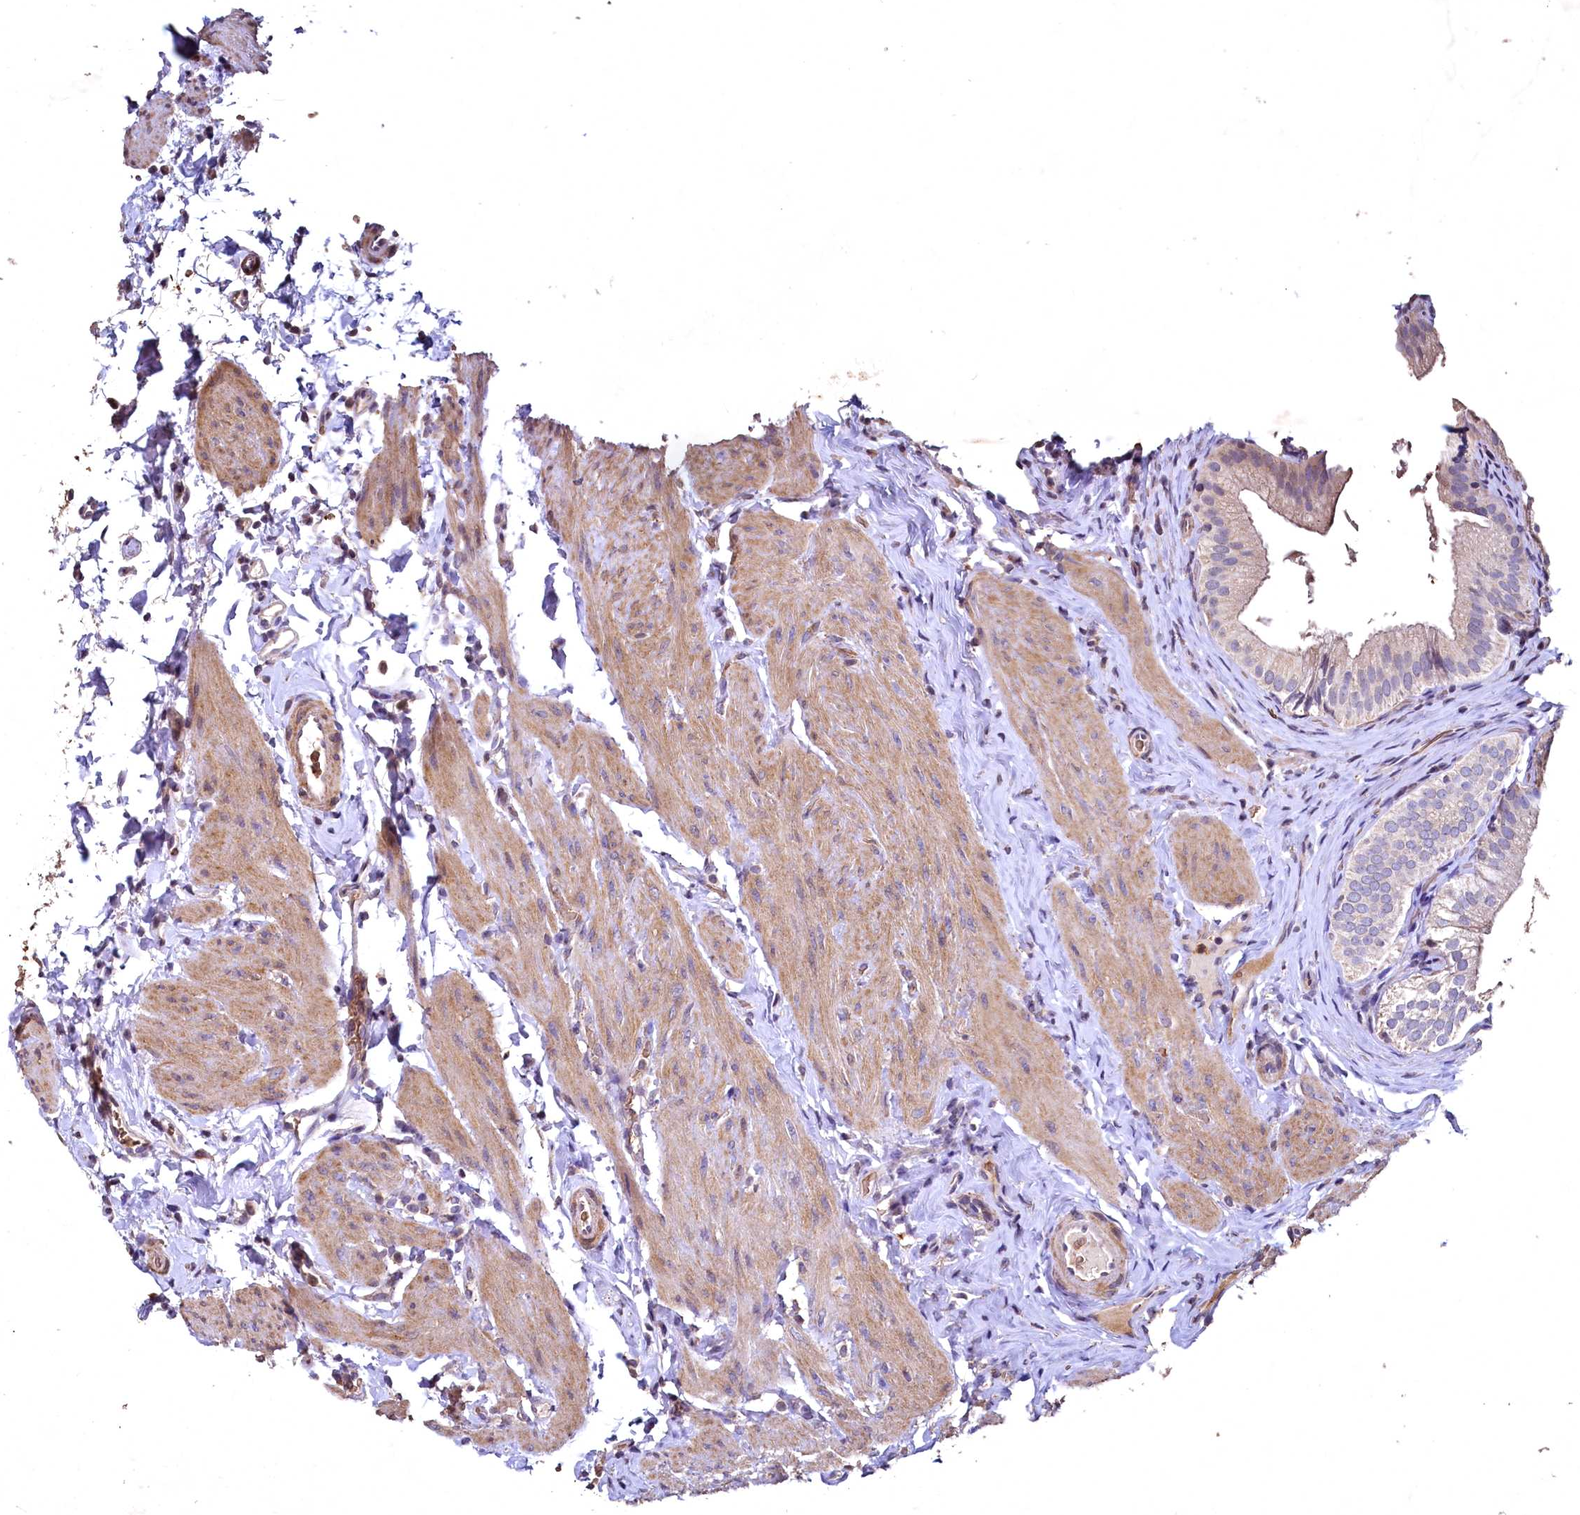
{"staining": {"intensity": "moderate", "quantity": ">75%", "location": "cytoplasmic/membranous"}, "tissue": "gallbladder", "cell_type": "Glandular cells", "image_type": "normal", "snomed": [{"axis": "morphology", "description": "Normal tissue, NOS"}, {"axis": "topography", "description": "Gallbladder"}], "caption": "IHC (DAB (3,3'-diaminobenzidine)) staining of unremarkable gallbladder demonstrates moderate cytoplasmic/membranous protein positivity in about >75% of glandular cells. (Stains: DAB (3,3'-diaminobenzidine) in brown, nuclei in blue, Microscopy: brightfield microscopy at high magnification).", "gene": "SPTA1", "patient": {"sex": "female", "age": 30}}